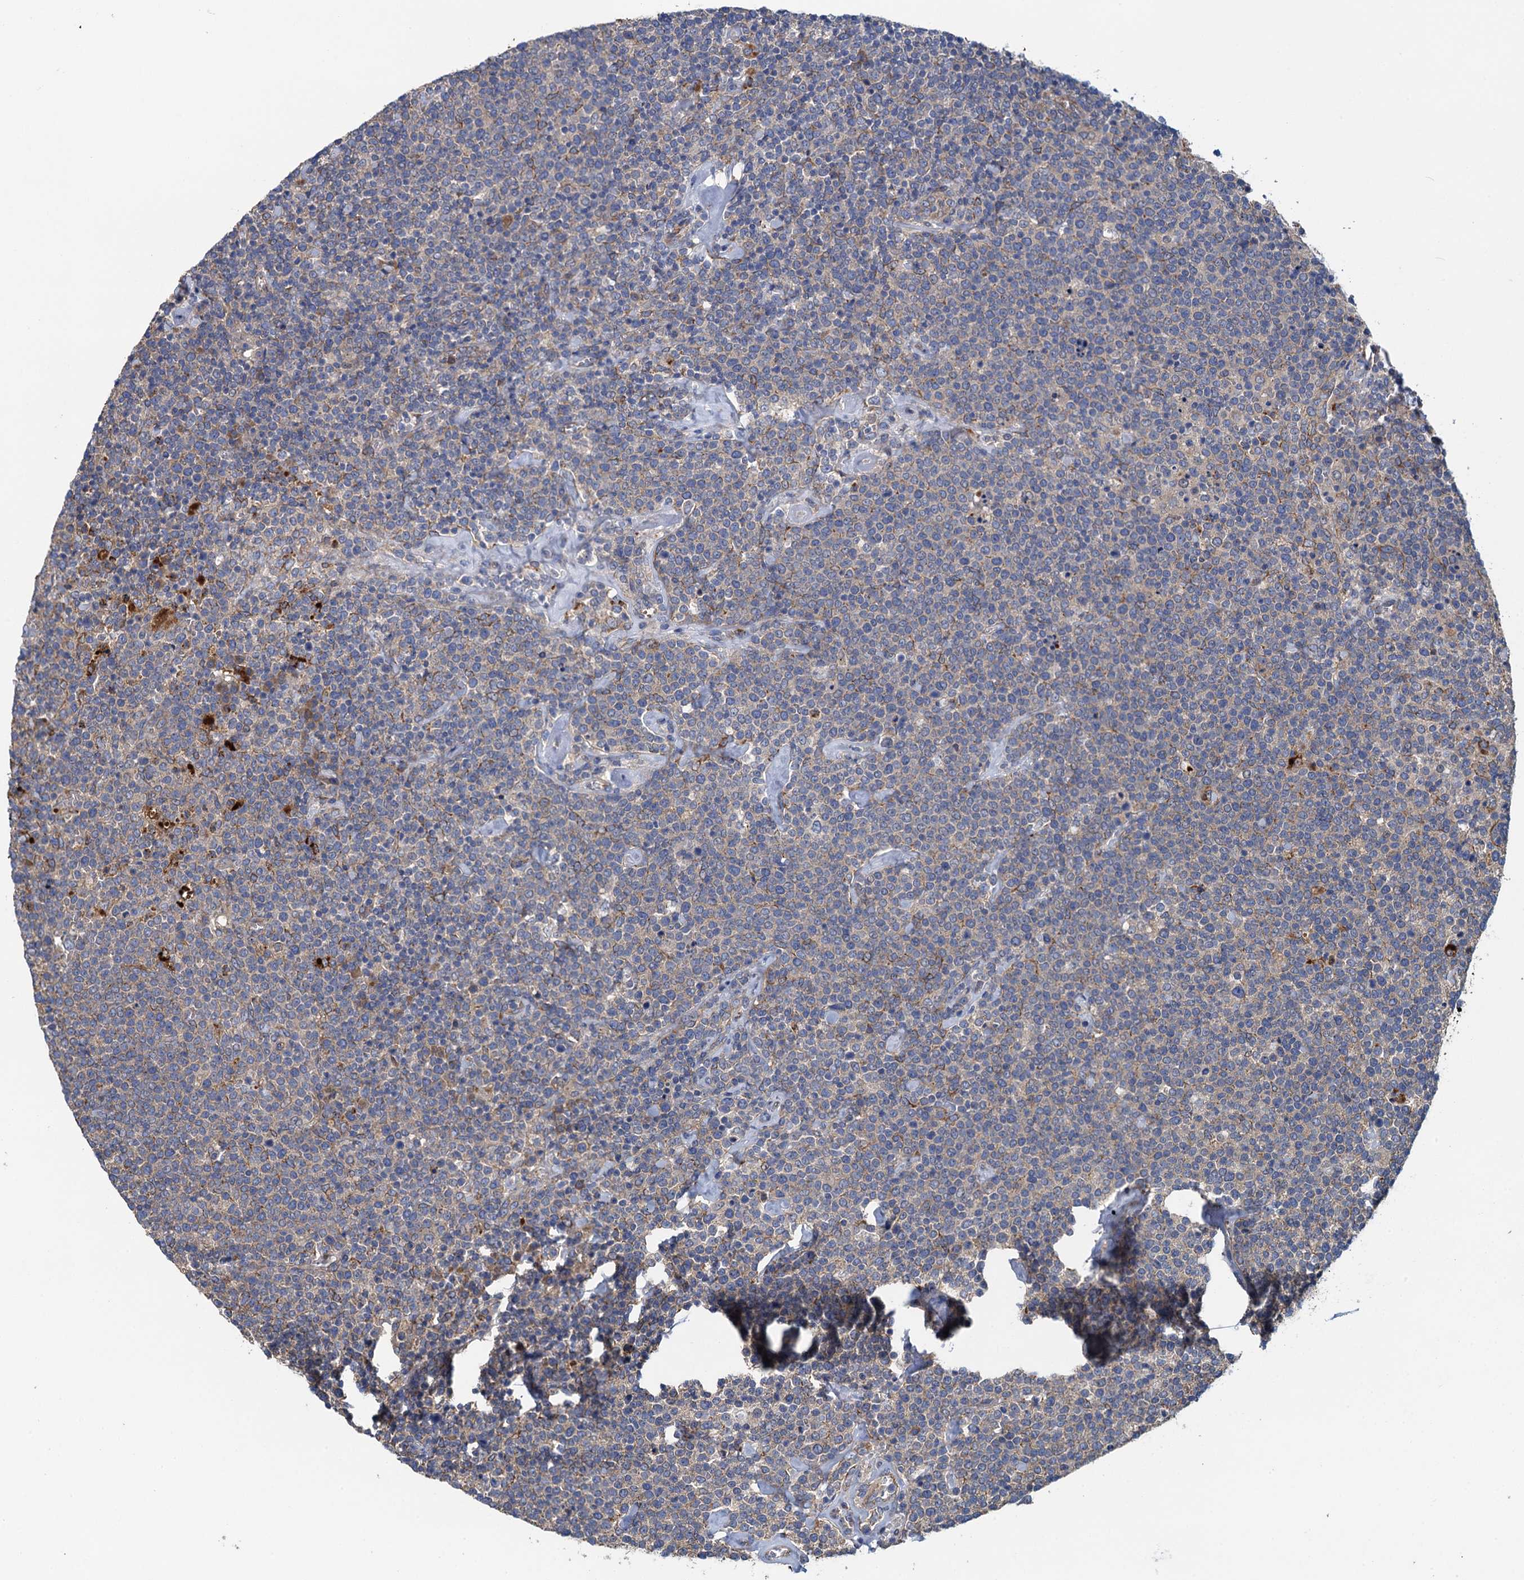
{"staining": {"intensity": "weak", "quantity": "25%-75%", "location": "cytoplasmic/membranous"}, "tissue": "lymphoma", "cell_type": "Tumor cells", "image_type": "cancer", "snomed": [{"axis": "morphology", "description": "Malignant lymphoma, non-Hodgkin's type, High grade"}, {"axis": "topography", "description": "Lymph node"}], "caption": "High-grade malignant lymphoma, non-Hodgkin's type stained for a protein (brown) shows weak cytoplasmic/membranous positive expression in approximately 25%-75% of tumor cells.", "gene": "ADCY9", "patient": {"sex": "male", "age": 61}}